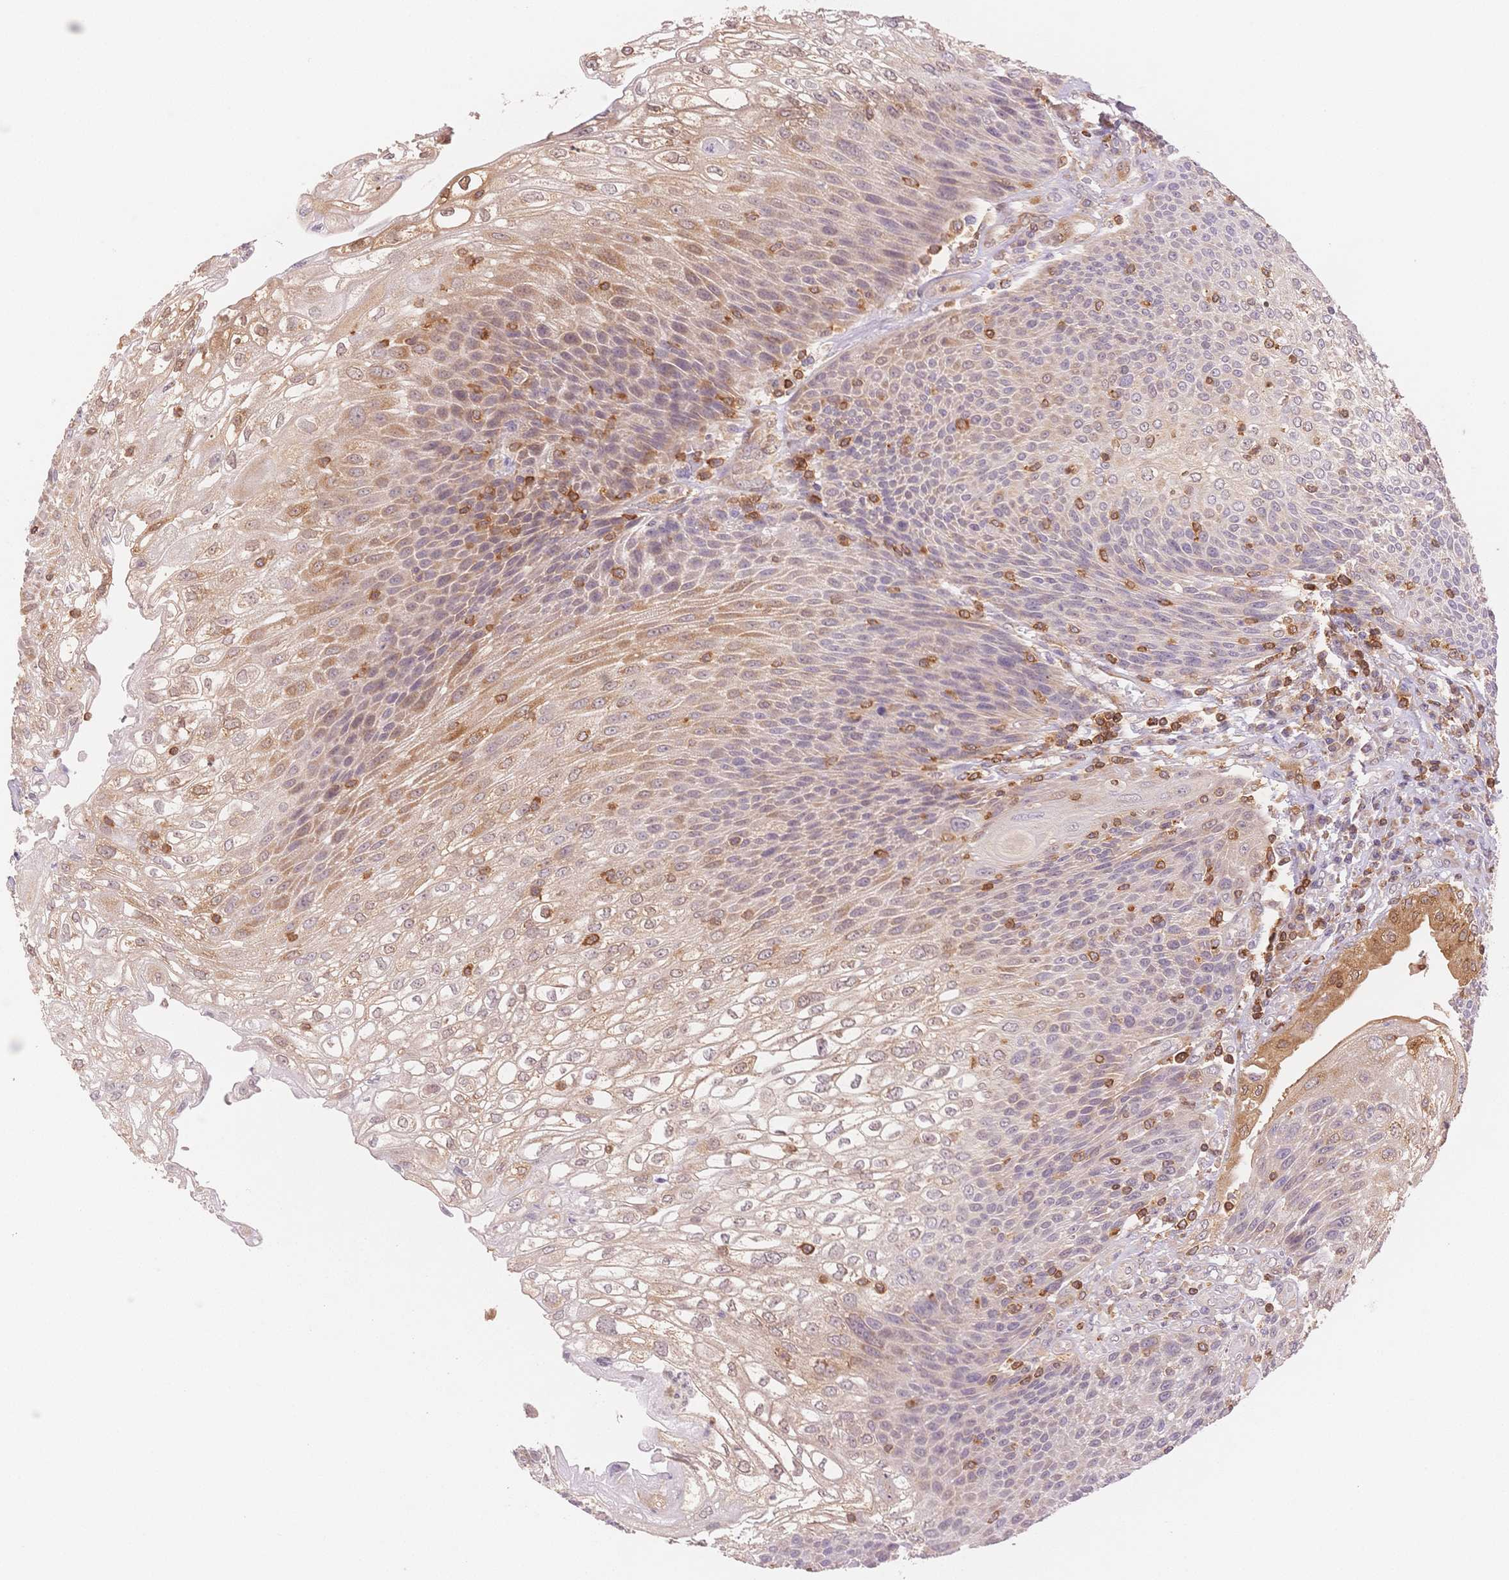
{"staining": {"intensity": "moderate", "quantity": "25%-75%", "location": "cytoplasmic/membranous"}, "tissue": "urothelial cancer", "cell_type": "Tumor cells", "image_type": "cancer", "snomed": [{"axis": "morphology", "description": "Urothelial carcinoma, High grade"}, {"axis": "topography", "description": "Urinary bladder"}], "caption": "Immunohistochemical staining of human urothelial carcinoma (high-grade) displays moderate cytoplasmic/membranous protein staining in approximately 25%-75% of tumor cells. (Stains: DAB (3,3'-diaminobenzidine) in brown, nuclei in blue, Microscopy: brightfield microscopy at high magnification).", "gene": "STK39", "patient": {"sex": "female", "age": 70}}